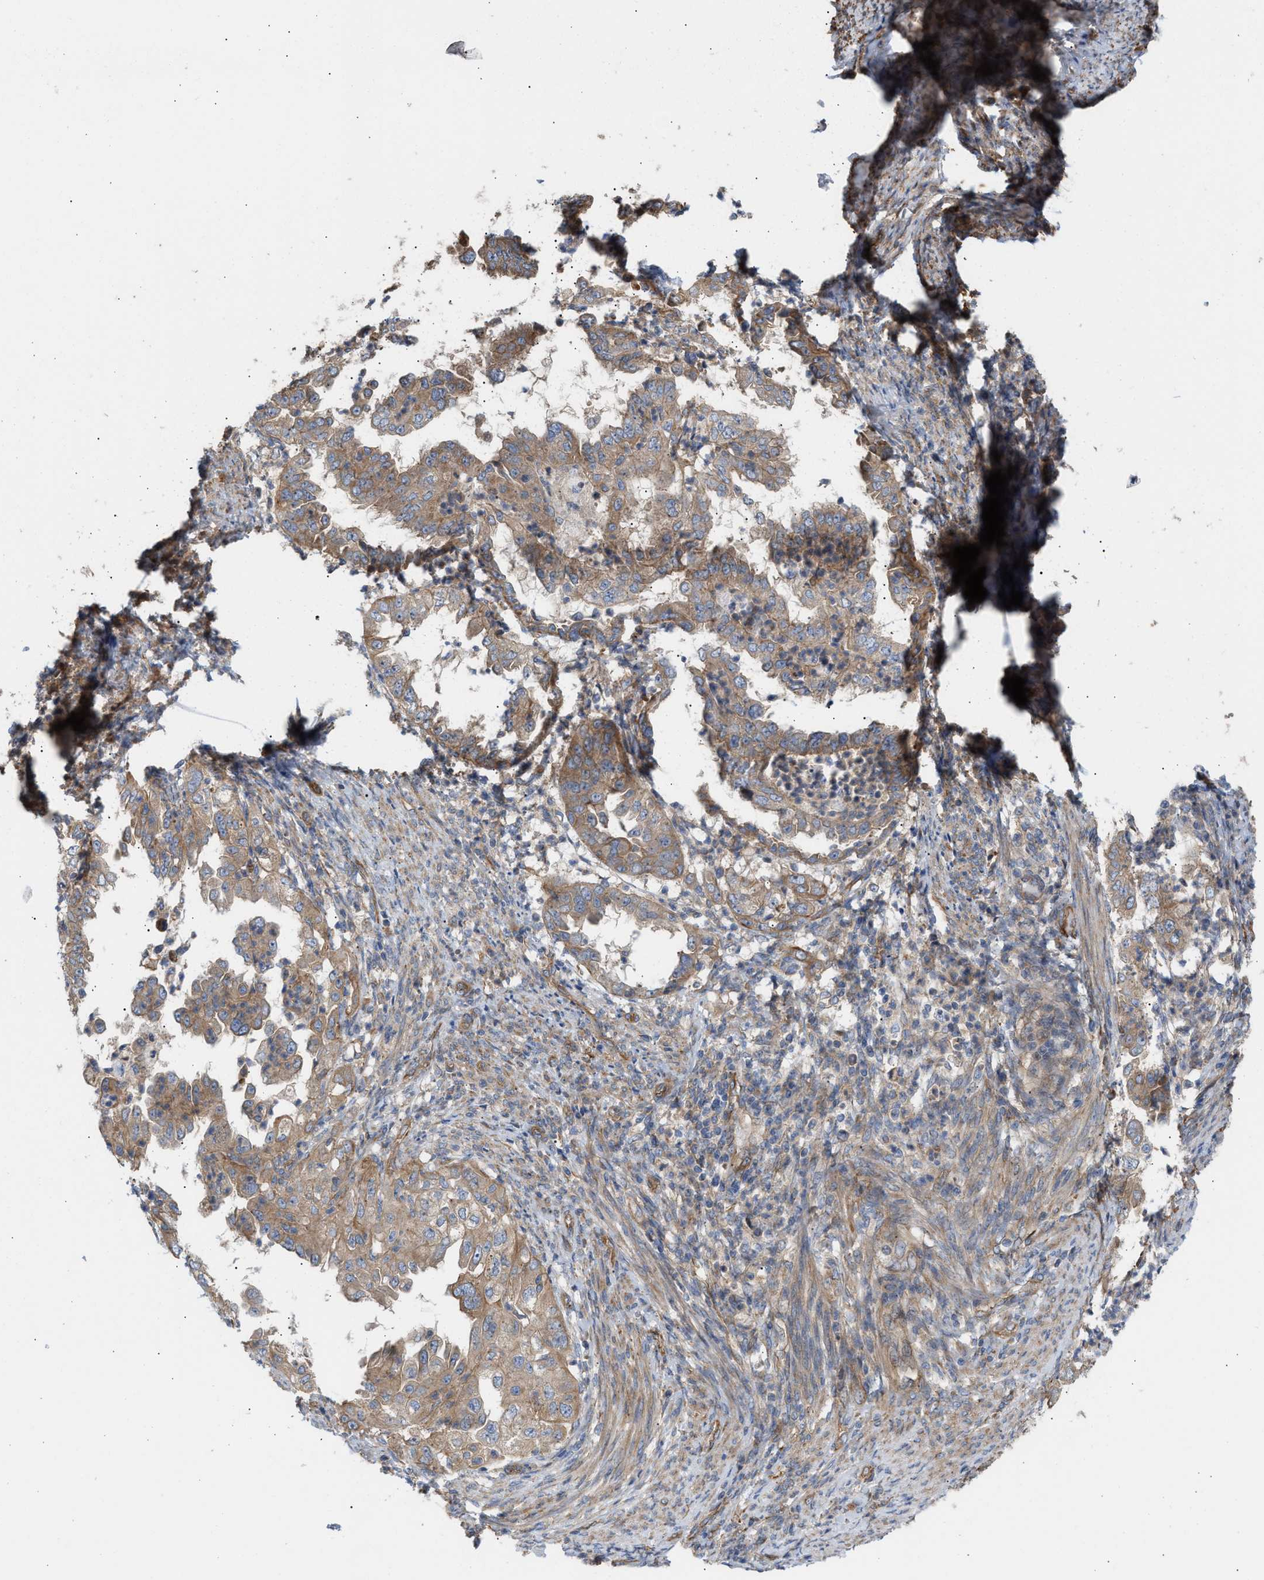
{"staining": {"intensity": "weak", "quantity": ">75%", "location": "cytoplasmic/membranous"}, "tissue": "endometrial cancer", "cell_type": "Tumor cells", "image_type": "cancer", "snomed": [{"axis": "morphology", "description": "Adenocarcinoma, NOS"}, {"axis": "topography", "description": "Endometrium"}], "caption": "Endometrial cancer stained with immunohistochemistry (IHC) reveals weak cytoplasmic/membranous staining in approximately >75% of tumor cells. Using DAB (brown) and hematoxylin (blue) stains, captured at high magnification using brightfield microscopy.", "gene": "EPS15L1", "patient": {"sex": "female", "age": 85}}